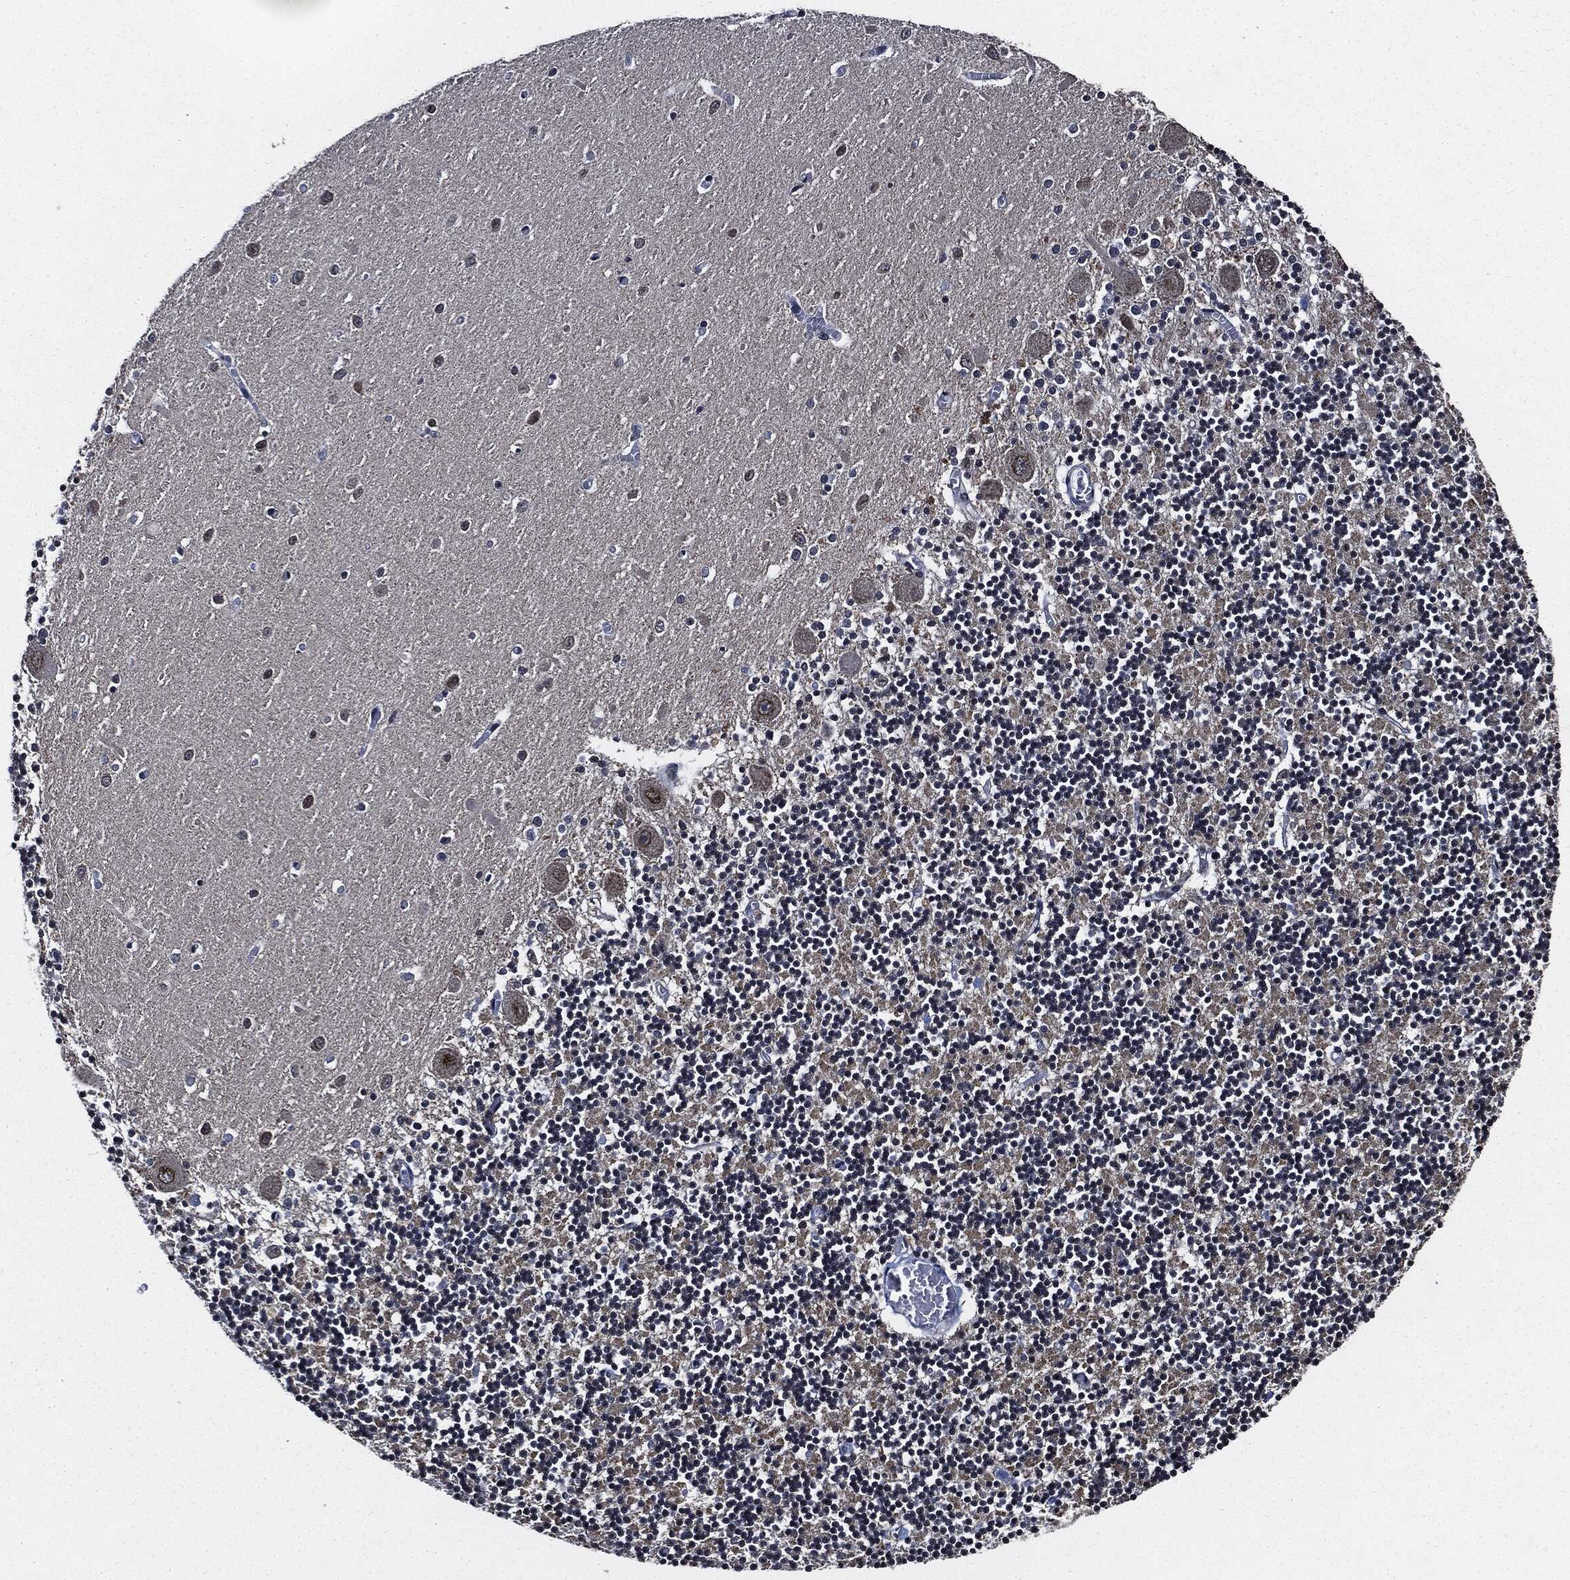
{"staining": {"intensity": "negative", "quantity": "none", "location": "none"}, "tissue": "cerebellum", "cell_type": "Cells in granular layer", "image_type": "normal", "snomed": [{"axis": "morphology", "description": "Normal tissue, NOS"}, {"axis": "topography", "description": "Cerebellum"}], "caption": "Cells in granular layer are negative for brown protein staining in benign cerebellum. The staining was performed using DAB to visualize the protein expression in brown, while the nuclei were stained in blue with hematoxylin (Magnification: 20x).", "gene": "SUGT1", "patient": {"sex": "female", "age": 64}}